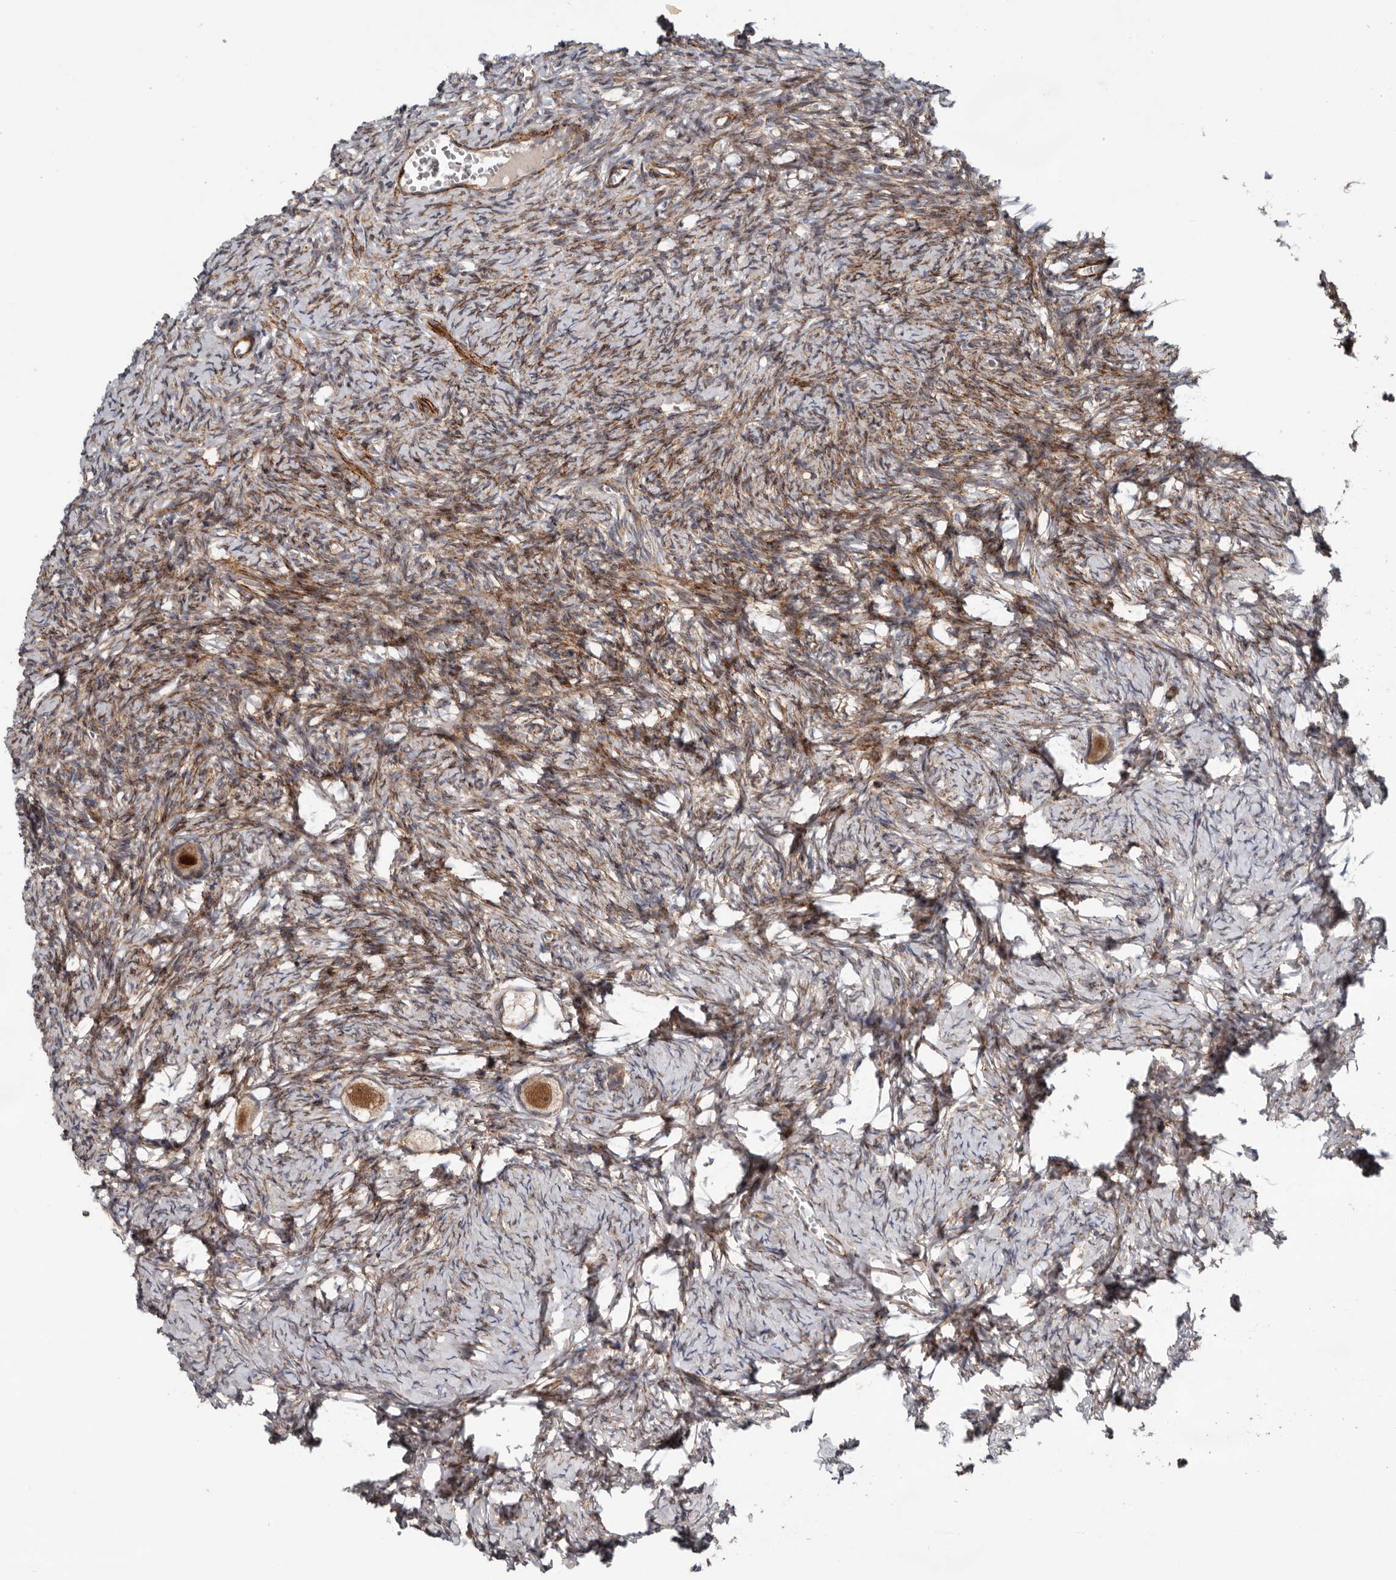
{"staining": {"intensity": "moderate", "quantity": ">75%", "location": "cytoplasmic/membranous,nuclear"}, "tissue": "ovary", "cell_type": "Follicle cells", "image_type": "normal", "snomed": [{"axis": "morphology", "description": "Normal tissue, NOS"}, {"axis": "topography", "description": "Ovary"}], "caption": "Immunohistochemical staining of normal ovary exhibits >75% levels of moderate cytoplasmic/membranous,nuclear protein expression in approximately >75% of follicle cells.", "gene": "RANBP17", "patient": {"sex": "female", "age": 27}}